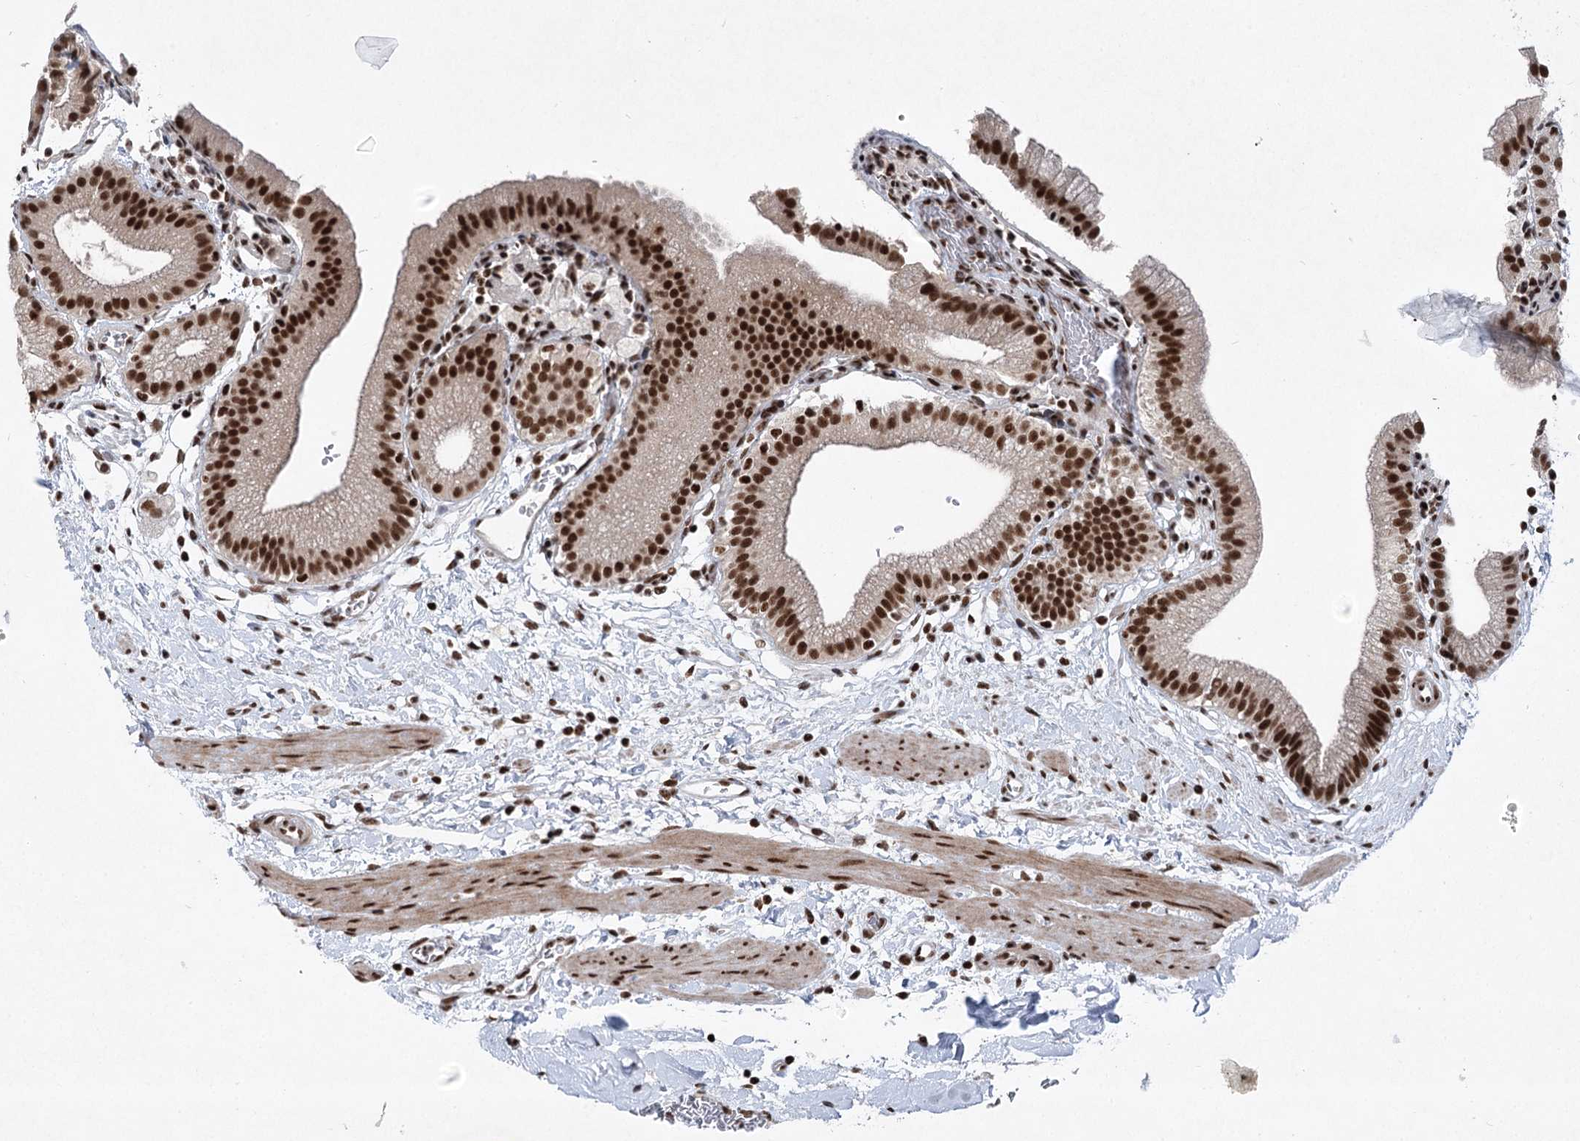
{"staining": {"intensity": "strong", "quantity": ">75%", "location": "nuclear"}, "tissue": "gallbladder", "cell_type": "Glandular cells", "image_type": "normal", "snomed": [{"axis": "morphology", "description": "Normal tissue, NOS"}, {"axis": "topography", "description": "Gallbladder"}], "caption": "Gallbladder stained with DAB (3,3'-diaminobenzidine) immunohistochemistry shows high levels of strong nuclear expression in about >75% of glandular cells.", "gene": "CGGBP1", "patient": {"sex": "male", "age": 55}}